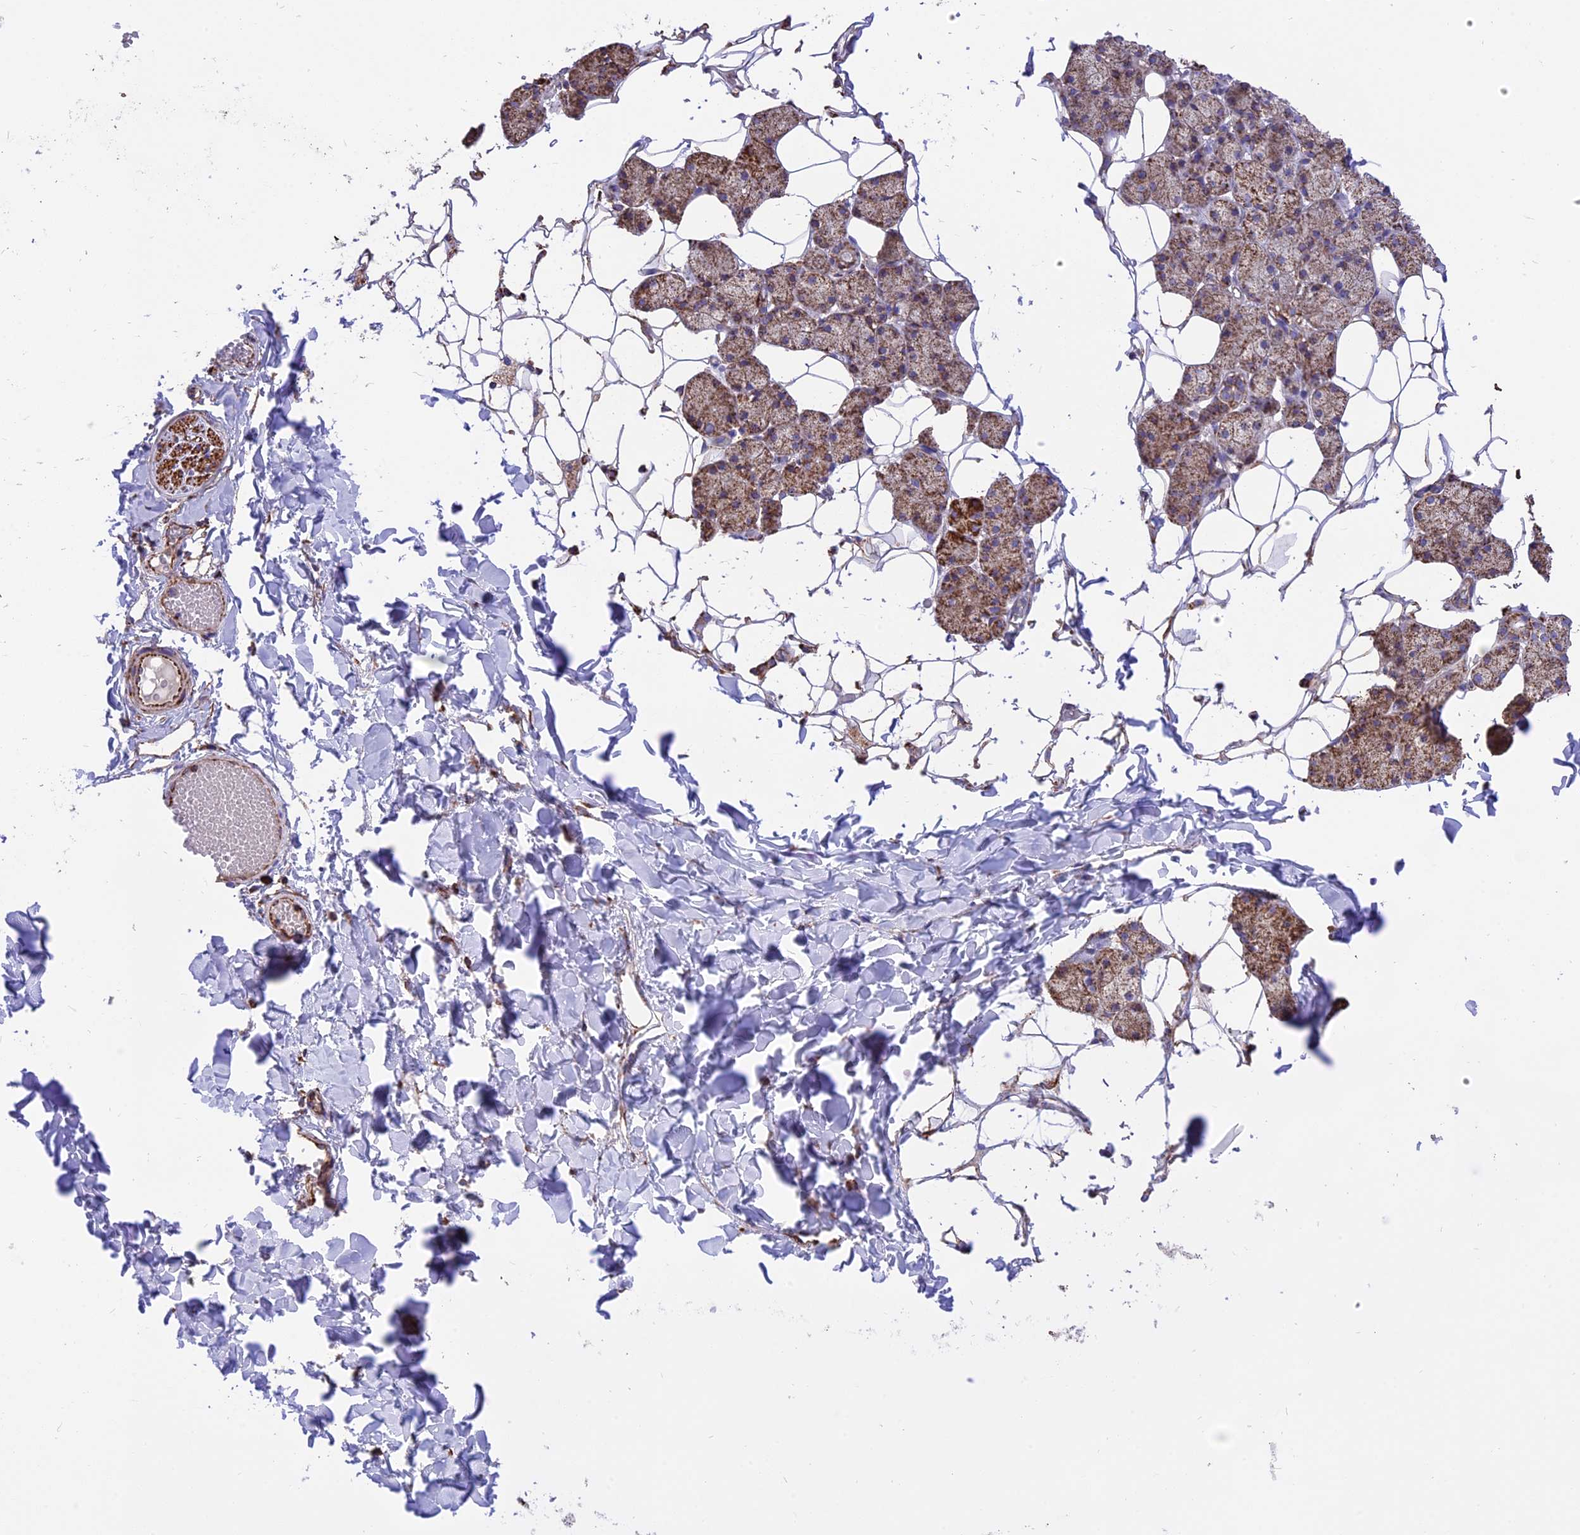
{"staining": {"intensity": "strong", "quantity": "25%-75%", "location": "cytoplasmic/membranous"}, "tissue": "salivary gland", "cell_type": "Glandular cells", "image_type": "normal", "snomed": [{"axis": "morphology", "description": "Normal tissue, NOS"}, {"axis": "topography", "description": "Salivary gland"}], "caption": "About 25%-75% of glandular cells in unremarkable salivary gland reveal strong cytoplasmic/membranous protein staining as visualized by brown immunohistochemical staining.", "gene": "TTC4", "patient": {"sex": "female", "age": 33}}